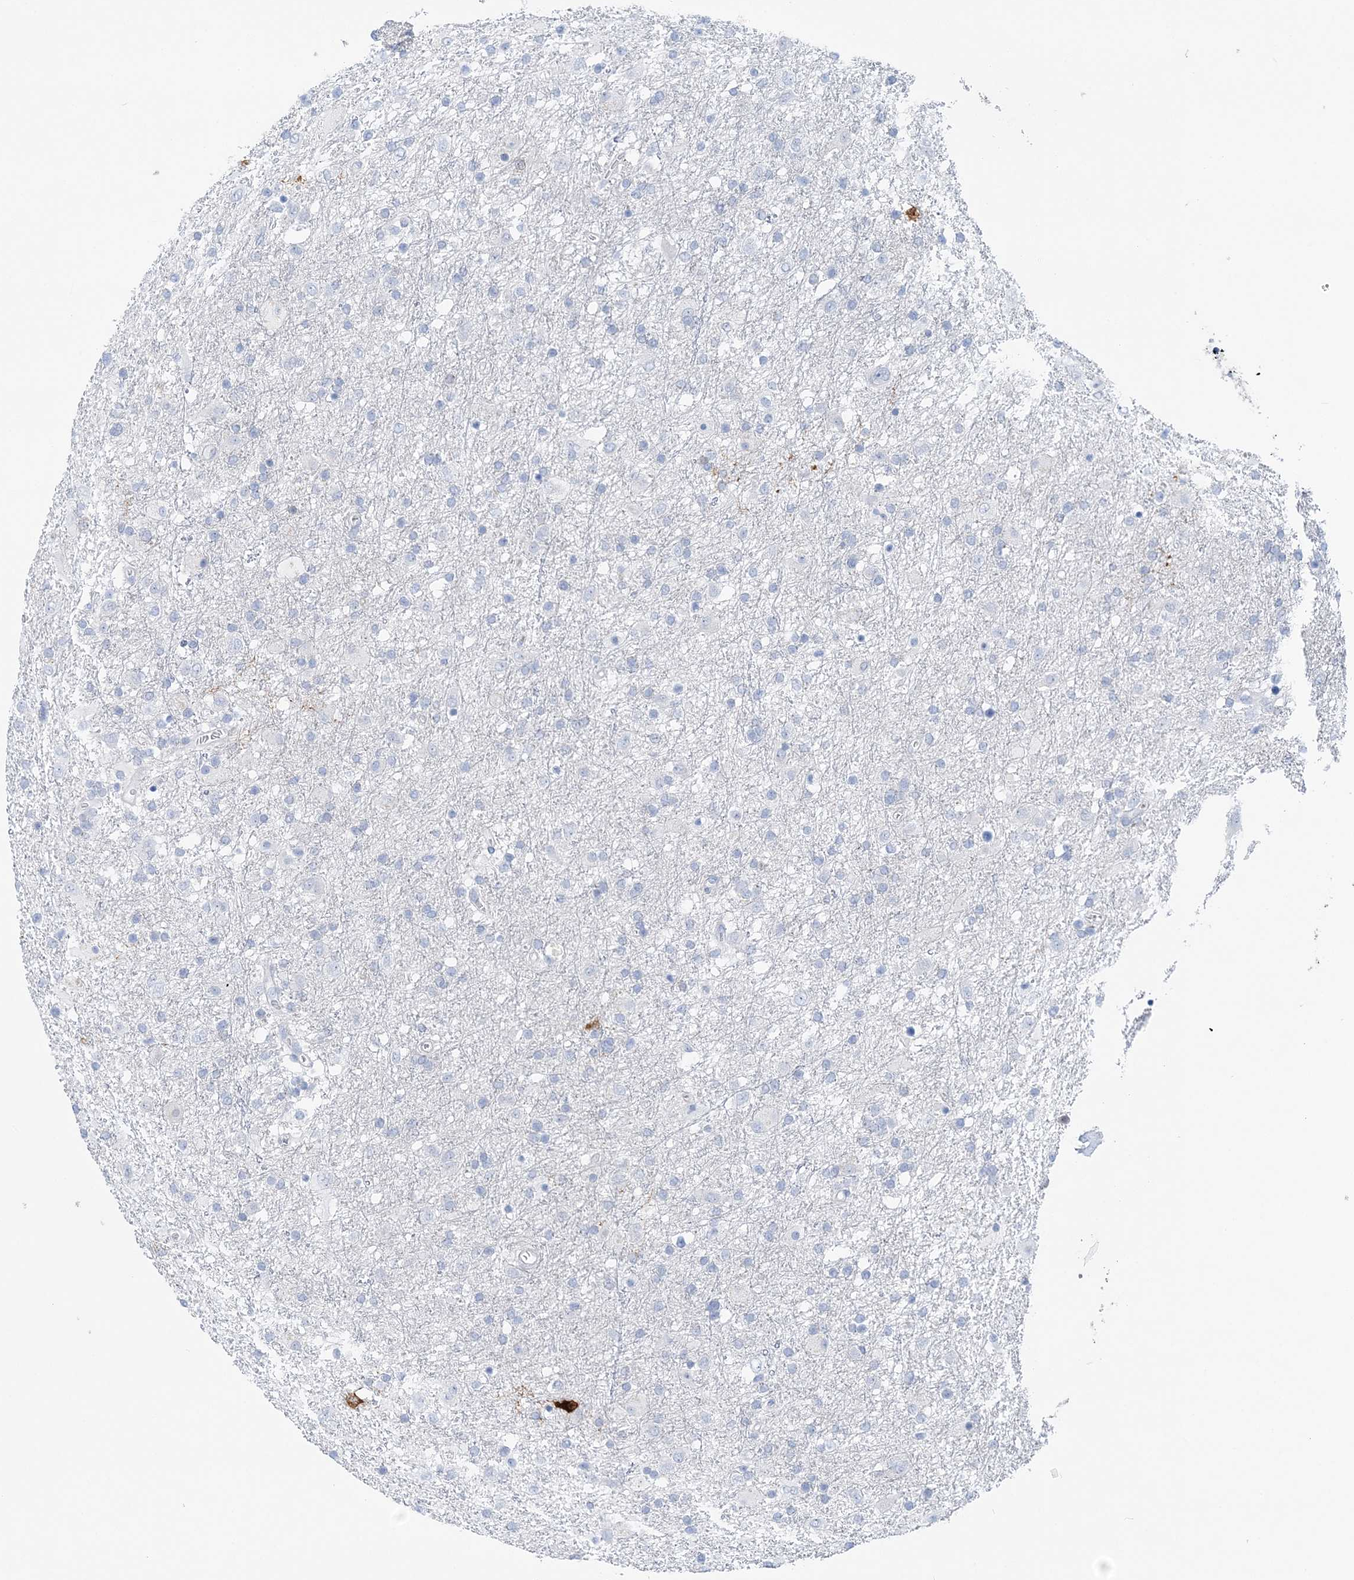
{"staining": {"intensity": "negative", "quantity": "none", "location": "none"}, "tissue": "glioma", "cell_type": "Tumor cells", "image_type": "cancer", "snomed": [{"axis": "morphology", "description": "Glioma, malignant, Low grade"}, {"axis": "topography", "description": "Brain"}], "caption": "Glioma was stained to show a protein in brown. There is no significant expression in tumor cells.", "gene": "HMGCS1", "patient": {"sex": "male", "age": 65}}